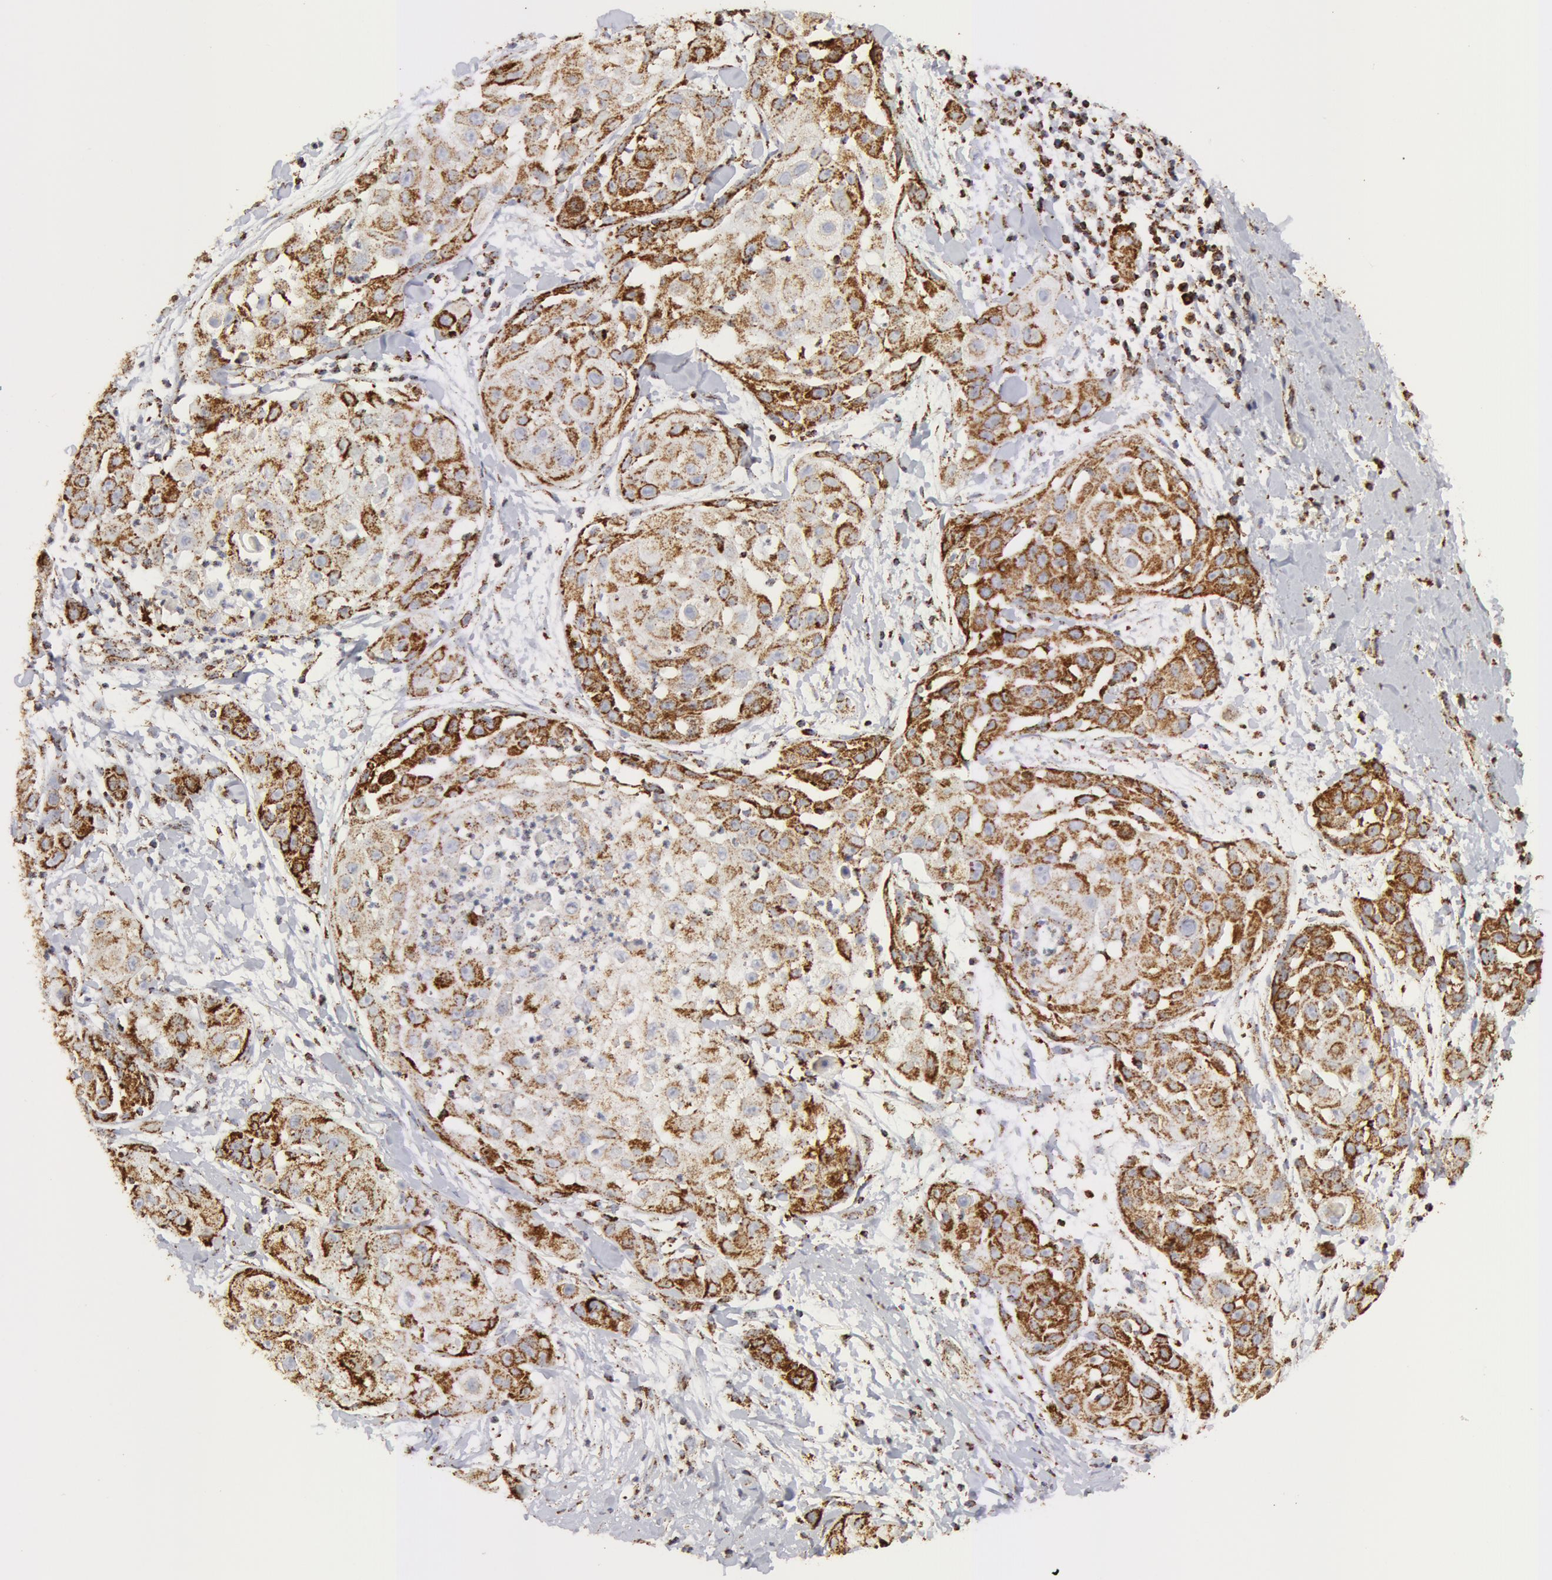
{"staining": {"intensity": "strong", "quantity": ">75%", "location": "cytoplasmic/membranous"}, "tissue": "skin cancer", "cell_type": "Tumor cells", "image_type": "cancer", "snomed": [{"axis": "morphology", "description": "Squamous cell carcinoma, NOS"}, {"axis": "topography", "description": "Skin"}], "caption": "Immunohistochemistry (IHC) staining of squamous cell carcinoma (skin), which exhibits high levels of strong cytoplasmic/membranous positivity in approximately >75% of tumor cells indicating strong cytoplasmic/membranous protein staining. The staining was performed using DAB (3,3'-diaminobenzidine) (brown) for protein detection and nuclei were counterstained in hematoxylin (blue).", "gene": "ATP5F1B", "patient": {"sex": "female", "age": 57}}